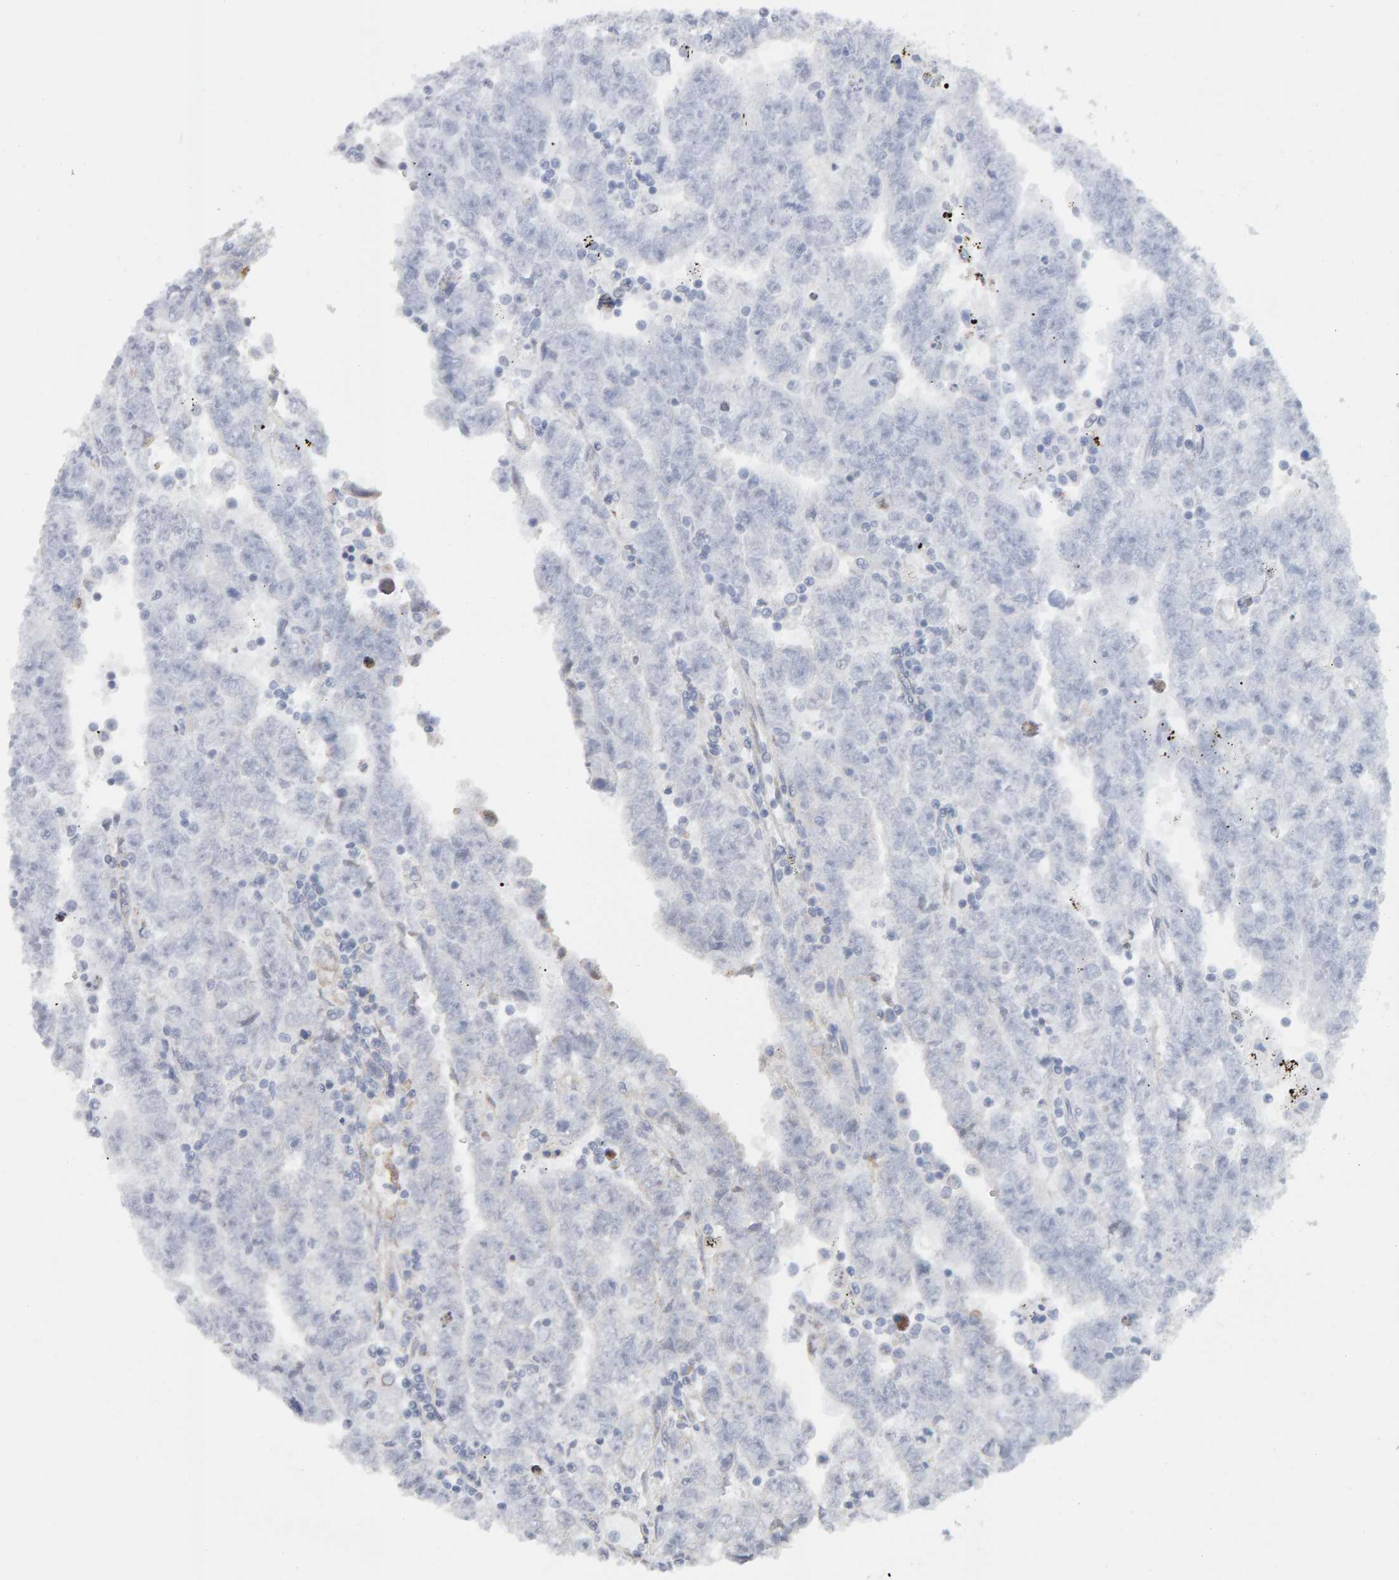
{"staining": {"intensity": "negative", "quantity": "none", "location": "none"}, "tissue": "testis cancer", "cell_type": "Tumor cells", "image_type": "cancer", "snomed": [{"axis": "morphology", "description": "Carcinoma, Embryonal, NOS"}, {"axis": "topography", "description": "Testis"}], "caption": "Testis cancer stained for a protein using IHC exhibits no staining tumor cells.", "gene": "ENGASE", "patient": {"sex": "male", "age": 25}}